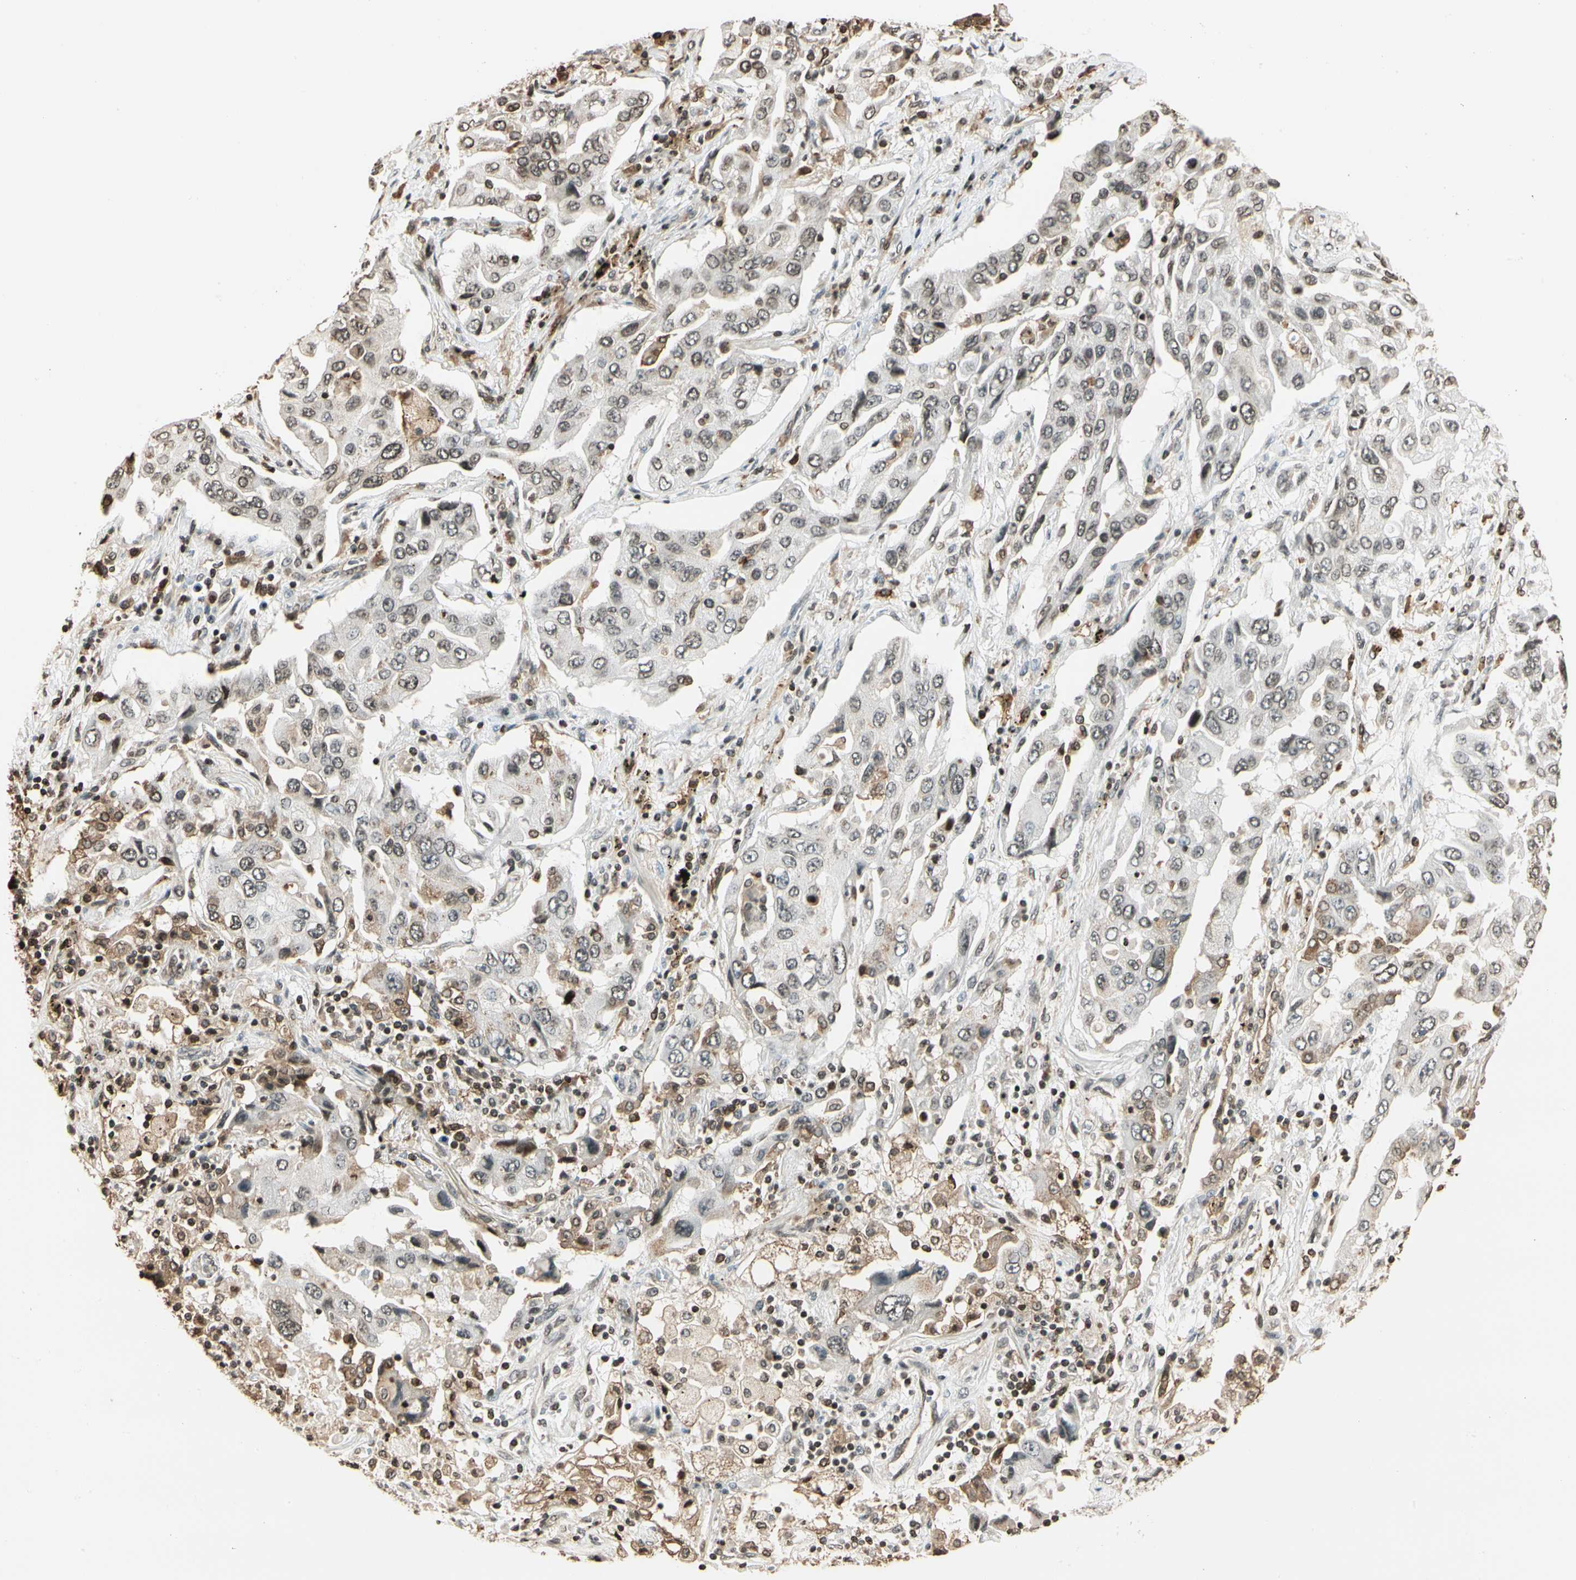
{"staining": {"intensity": "weak", "quantity": "25%-75%", "location": "nuclear"}, "tissue": "lung cancer", "cell_type": "Tumor cells", "image_type": "cancer", "snomed": [{"axis": "morphology", "description": "Adenocarcinoma, NOS"}, {"axis": "topography", "description": "Lung"}], "caption": "IHC micrograph of neoplastic tissue: human lung adenocarcinoma stained using immunohistochemistry (IHC) displays low levels of weak protein expression localized specifically in the nuclear of tumor cells, appearing as a nuclear brown color.", "gene": "FER", "patient": {"sex": "female", "age": 65}}